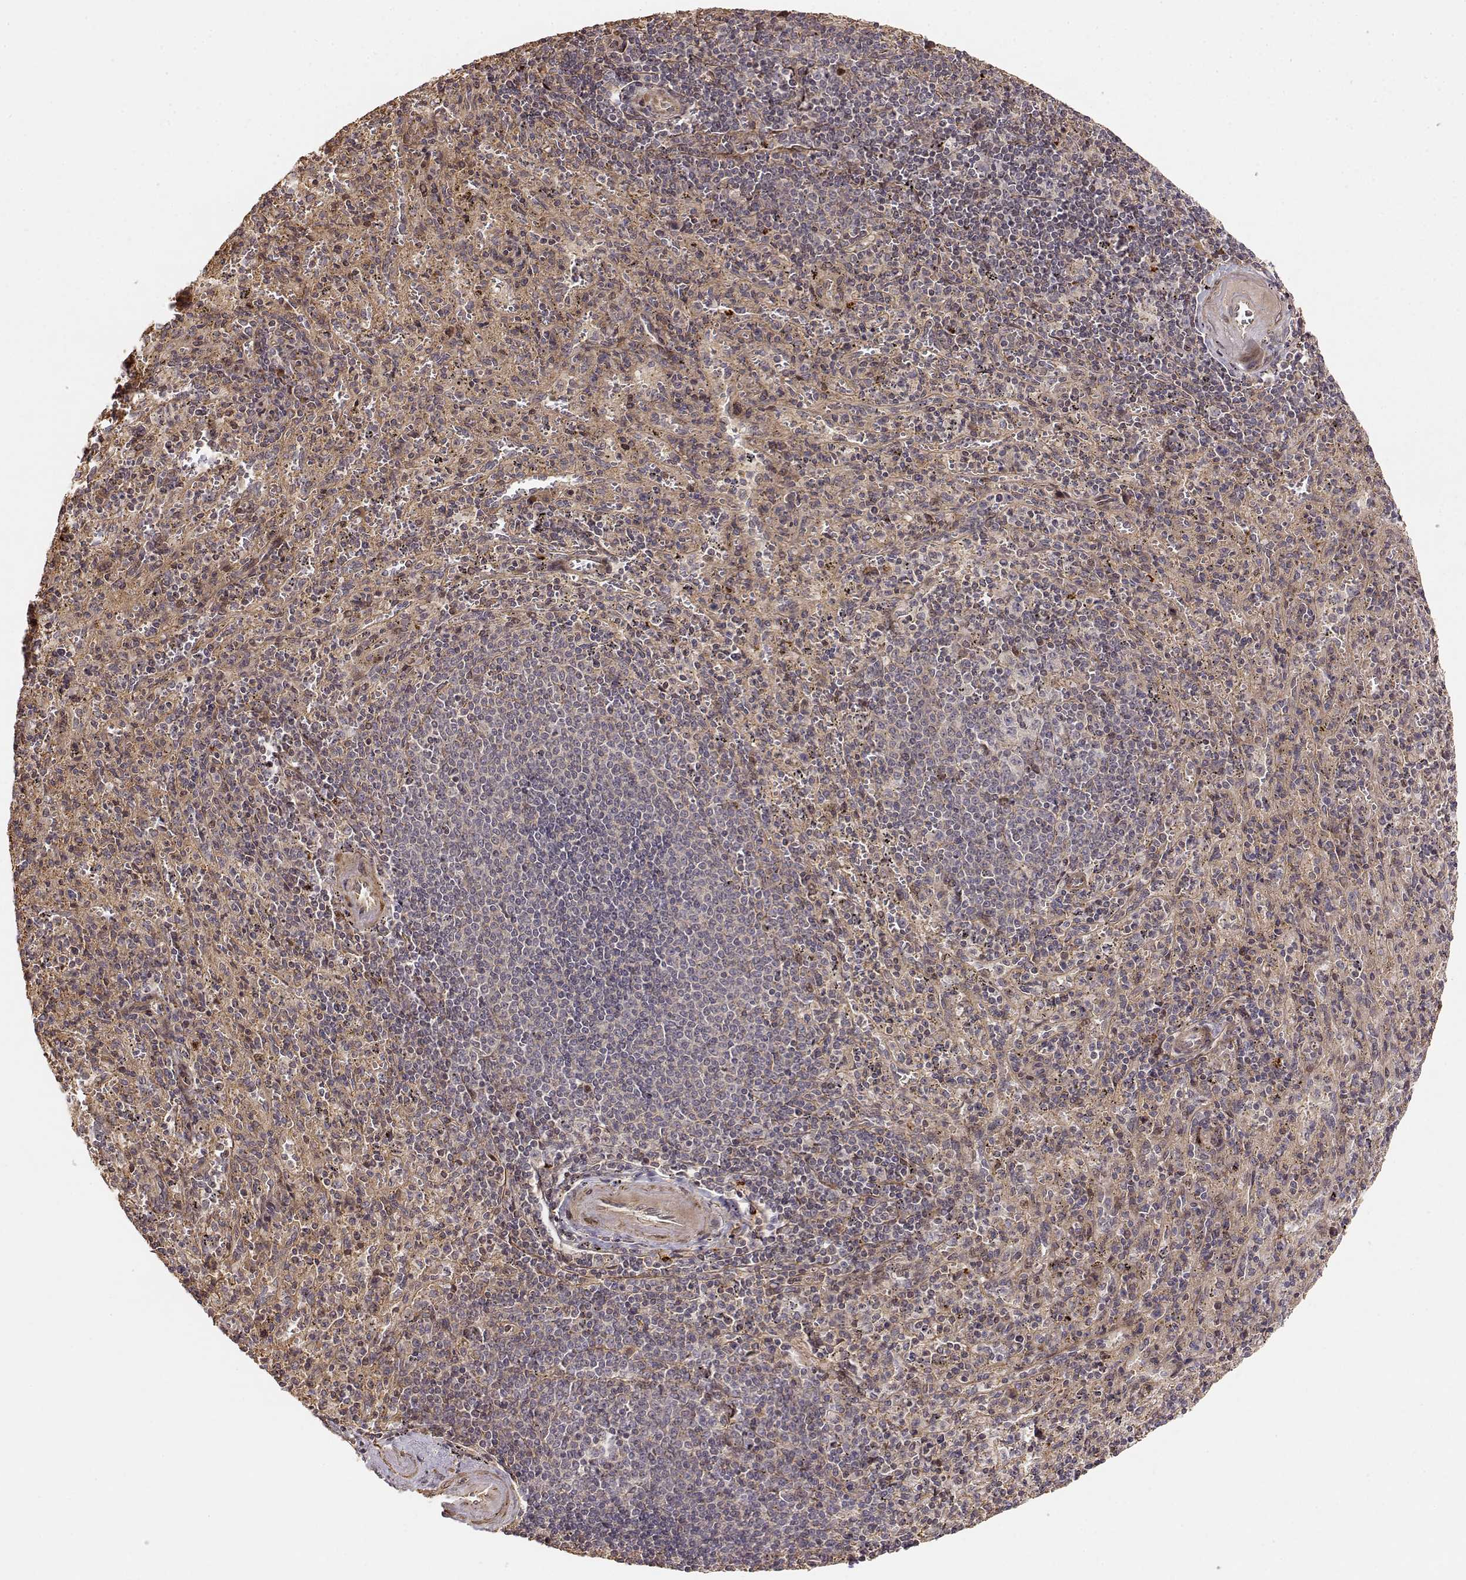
{"staining": {"intensity": "negative", "quantity": "none", "location": "none"}, "tissue": "spleen", "cell_type": "Cells in red pulp", "image_type": "normal", "snomed": [{"axis": "morphology", "description": "Normal tissue, NOS"}, {"axis": "topography", "description": "Spleen"}], "caption": "This is an immunohistochemistry (IHC) micrograph of benign spleen. There is no staining in cells in red pulp.", "gene": "PICK1", "patient": {"sex": "male", "age": 57}}